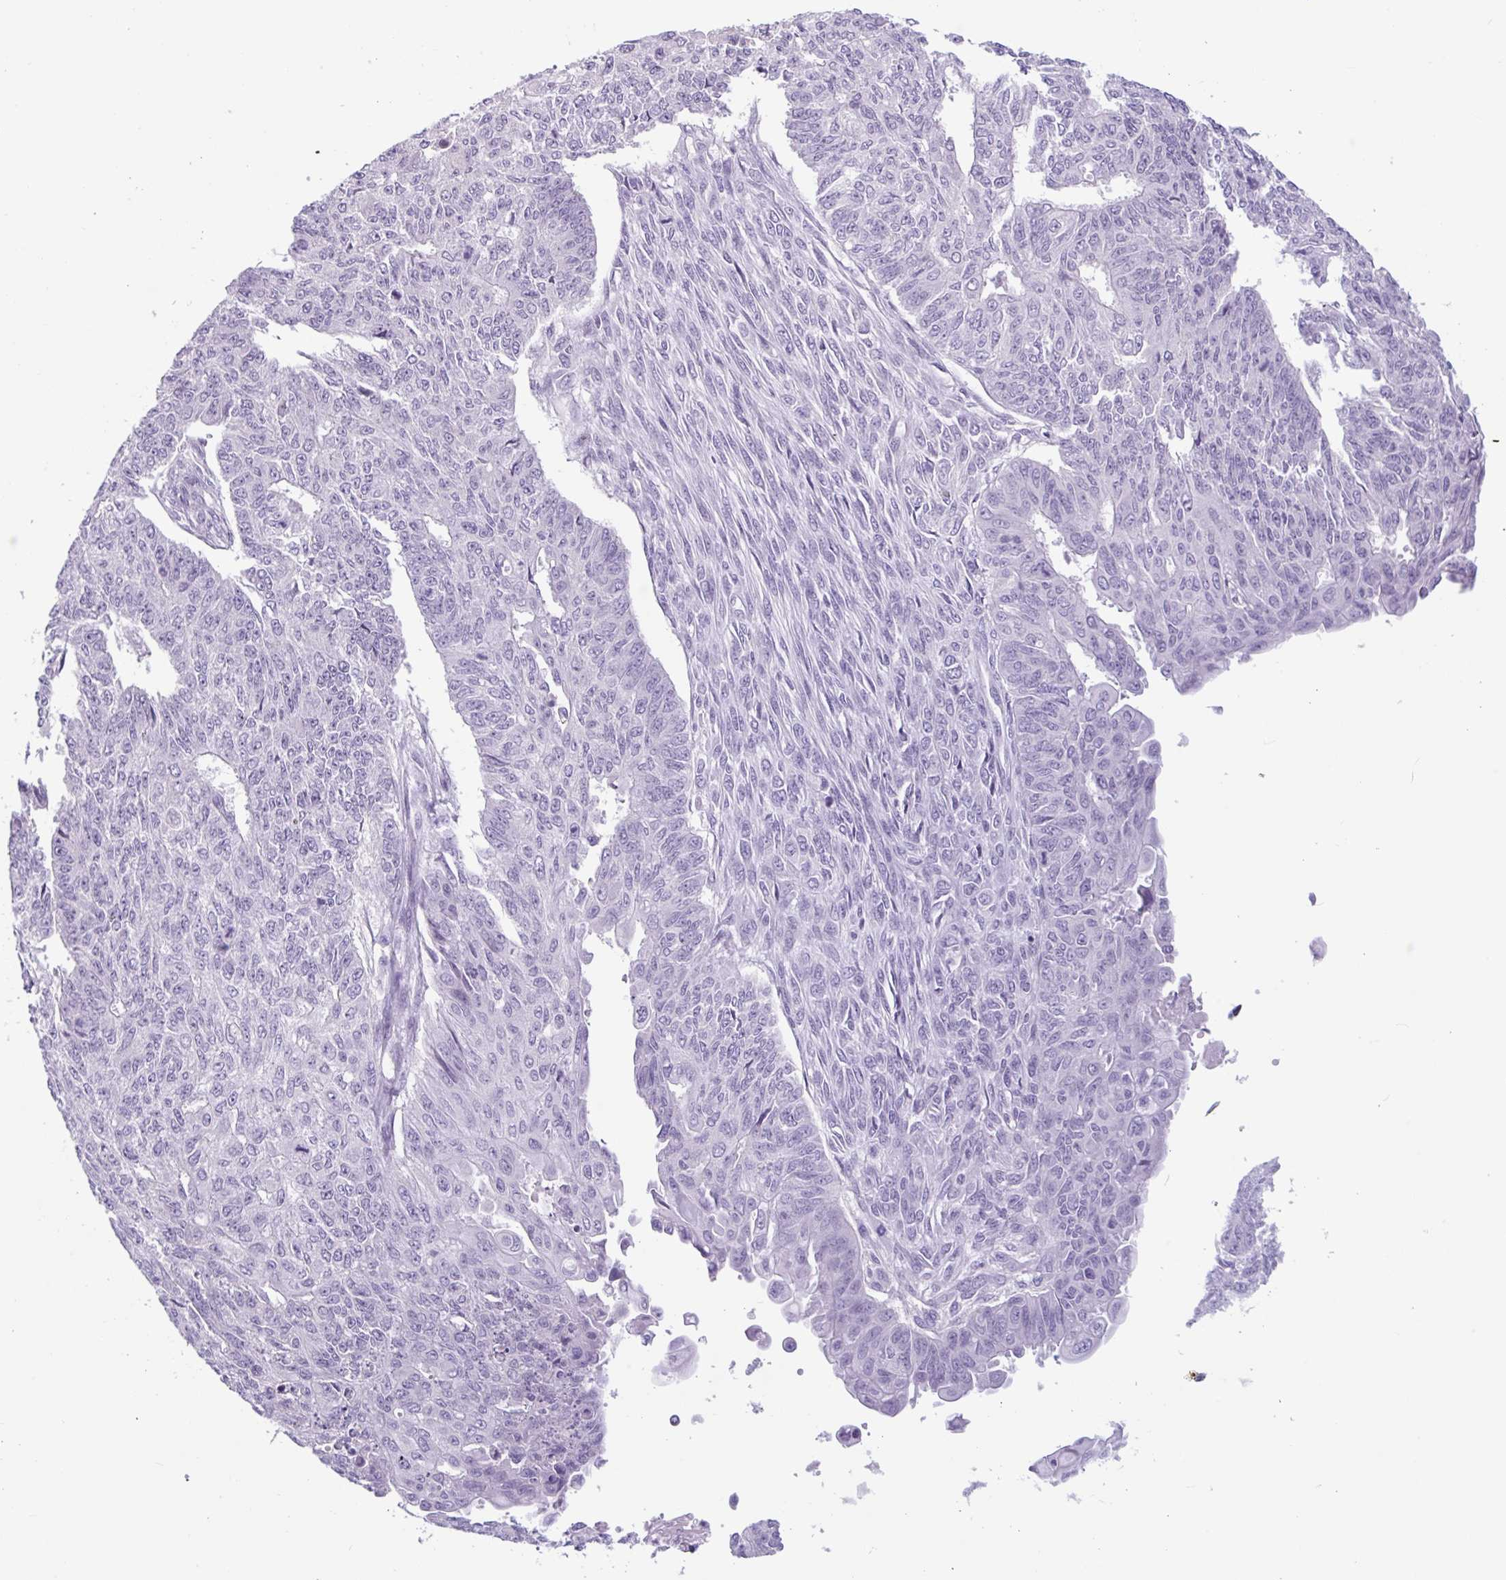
{"staining": {"intensity": "negative", "quantity": "none", "location": "none"}, "tissue": "endometrial cancer", "cell_type": "Tumor cells", "image_type": "cancer", "snomed": [{"axis": "morphology", "description": "Adenocarcinoma, NOS"}, {"axis": "topography", "description": "Endometrium"}], "caption": "Tumor cells are negative for protein expression in human endometrial adenocarcinoma. Brightfield microscopy of immunohistochemistry (IHC) stained with DAB (3,3'-diaminobenzidine) (brown) and hematoxylin (blue), captured at high magnification.", "gene": "CTSE", "patient": {"sex": "female", "age": 32}}